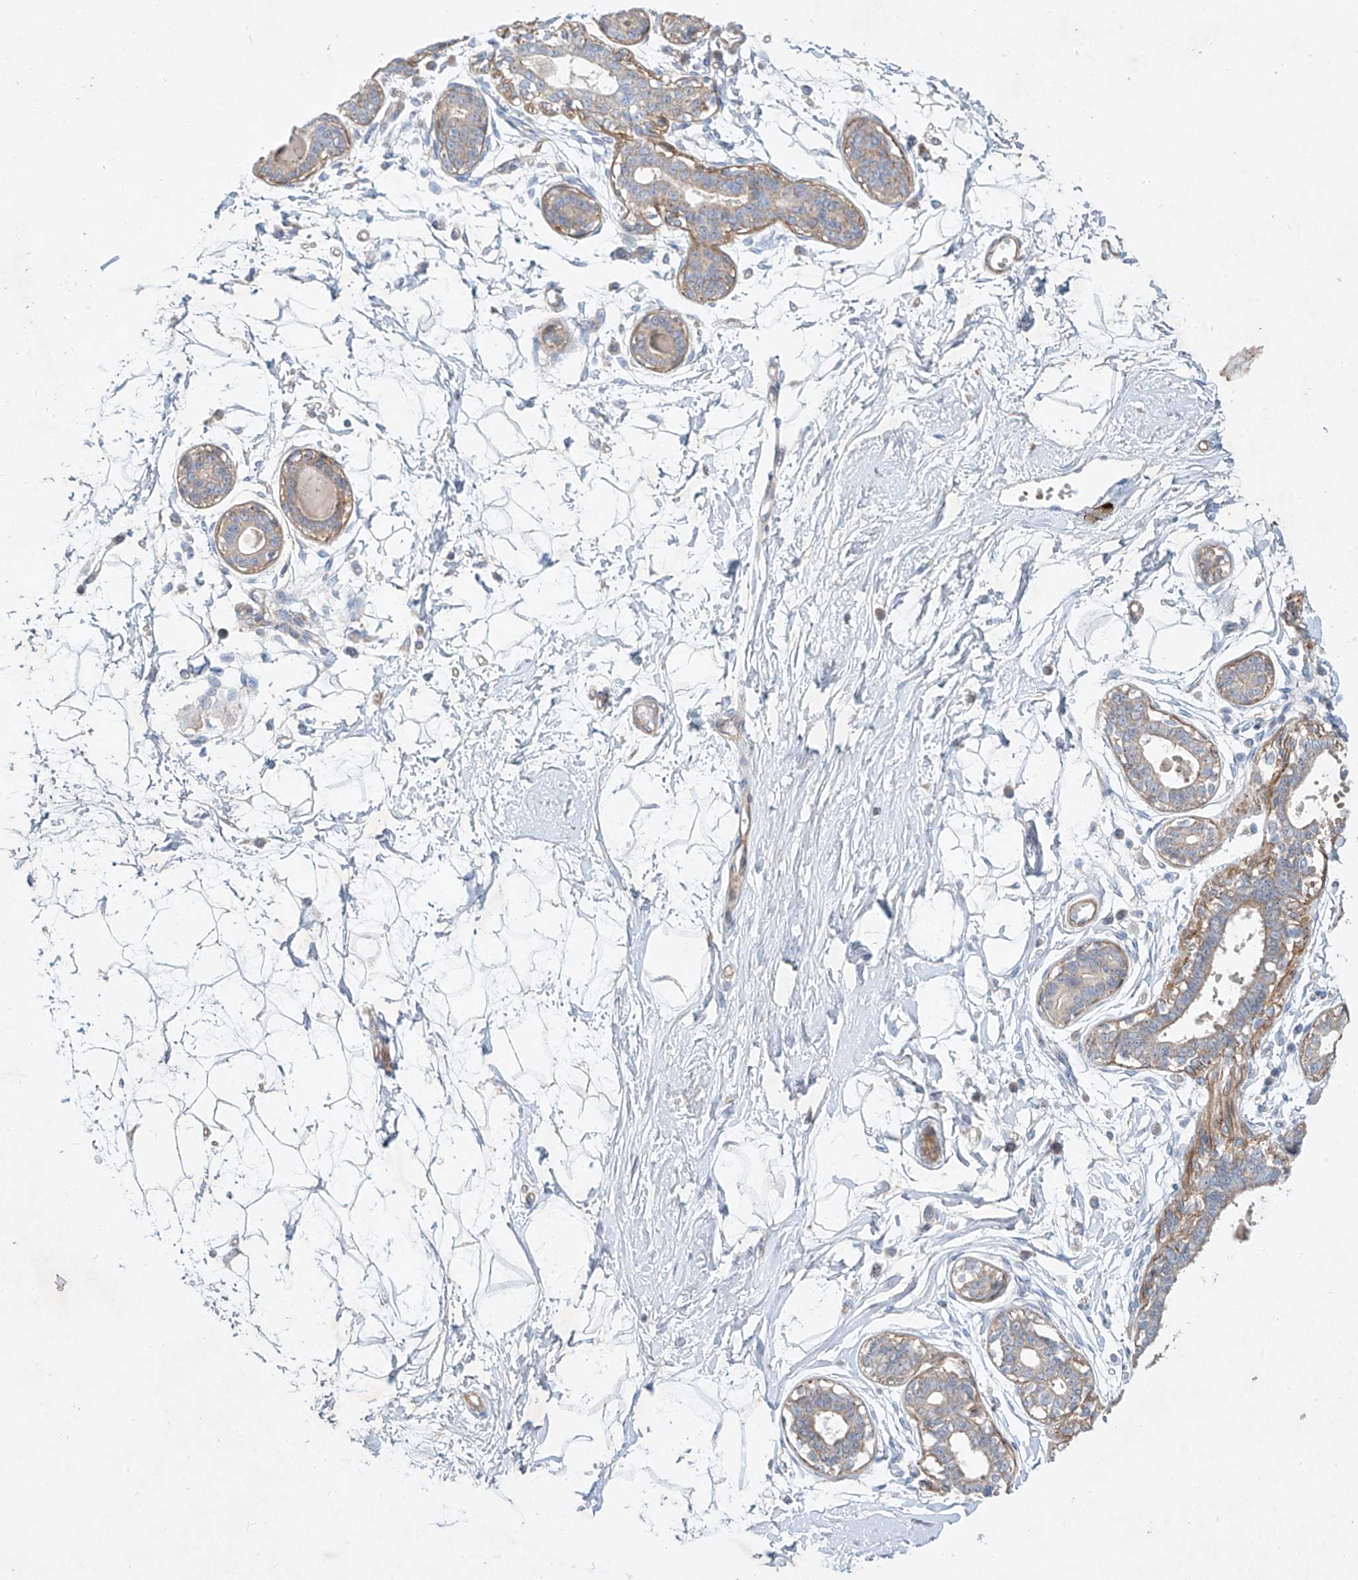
{"staining": {"intensity": "negative", "quantity": "none", "location": "none"}, "tissue": "breast", "cell_type": "Adipocytes", "image_type": "normal", "snomed": [{"axis": "morphology", "description": "Normal tissue, NOS"}, {"axis": "topography", "description": "Breast"}], "caption": "The immunohistochemistry (IHC) photomicrograph has no significant expression in adipocytes of breast. Brightfield microscopy of immunohistochemistry (IHC) stained with DAB (3,3'-diaminobenzidine) (brown) and hematoxylin (blue), captured at high magnification.", "gene": "AJM1", "patient": {"sex": "female", "age": 45}}